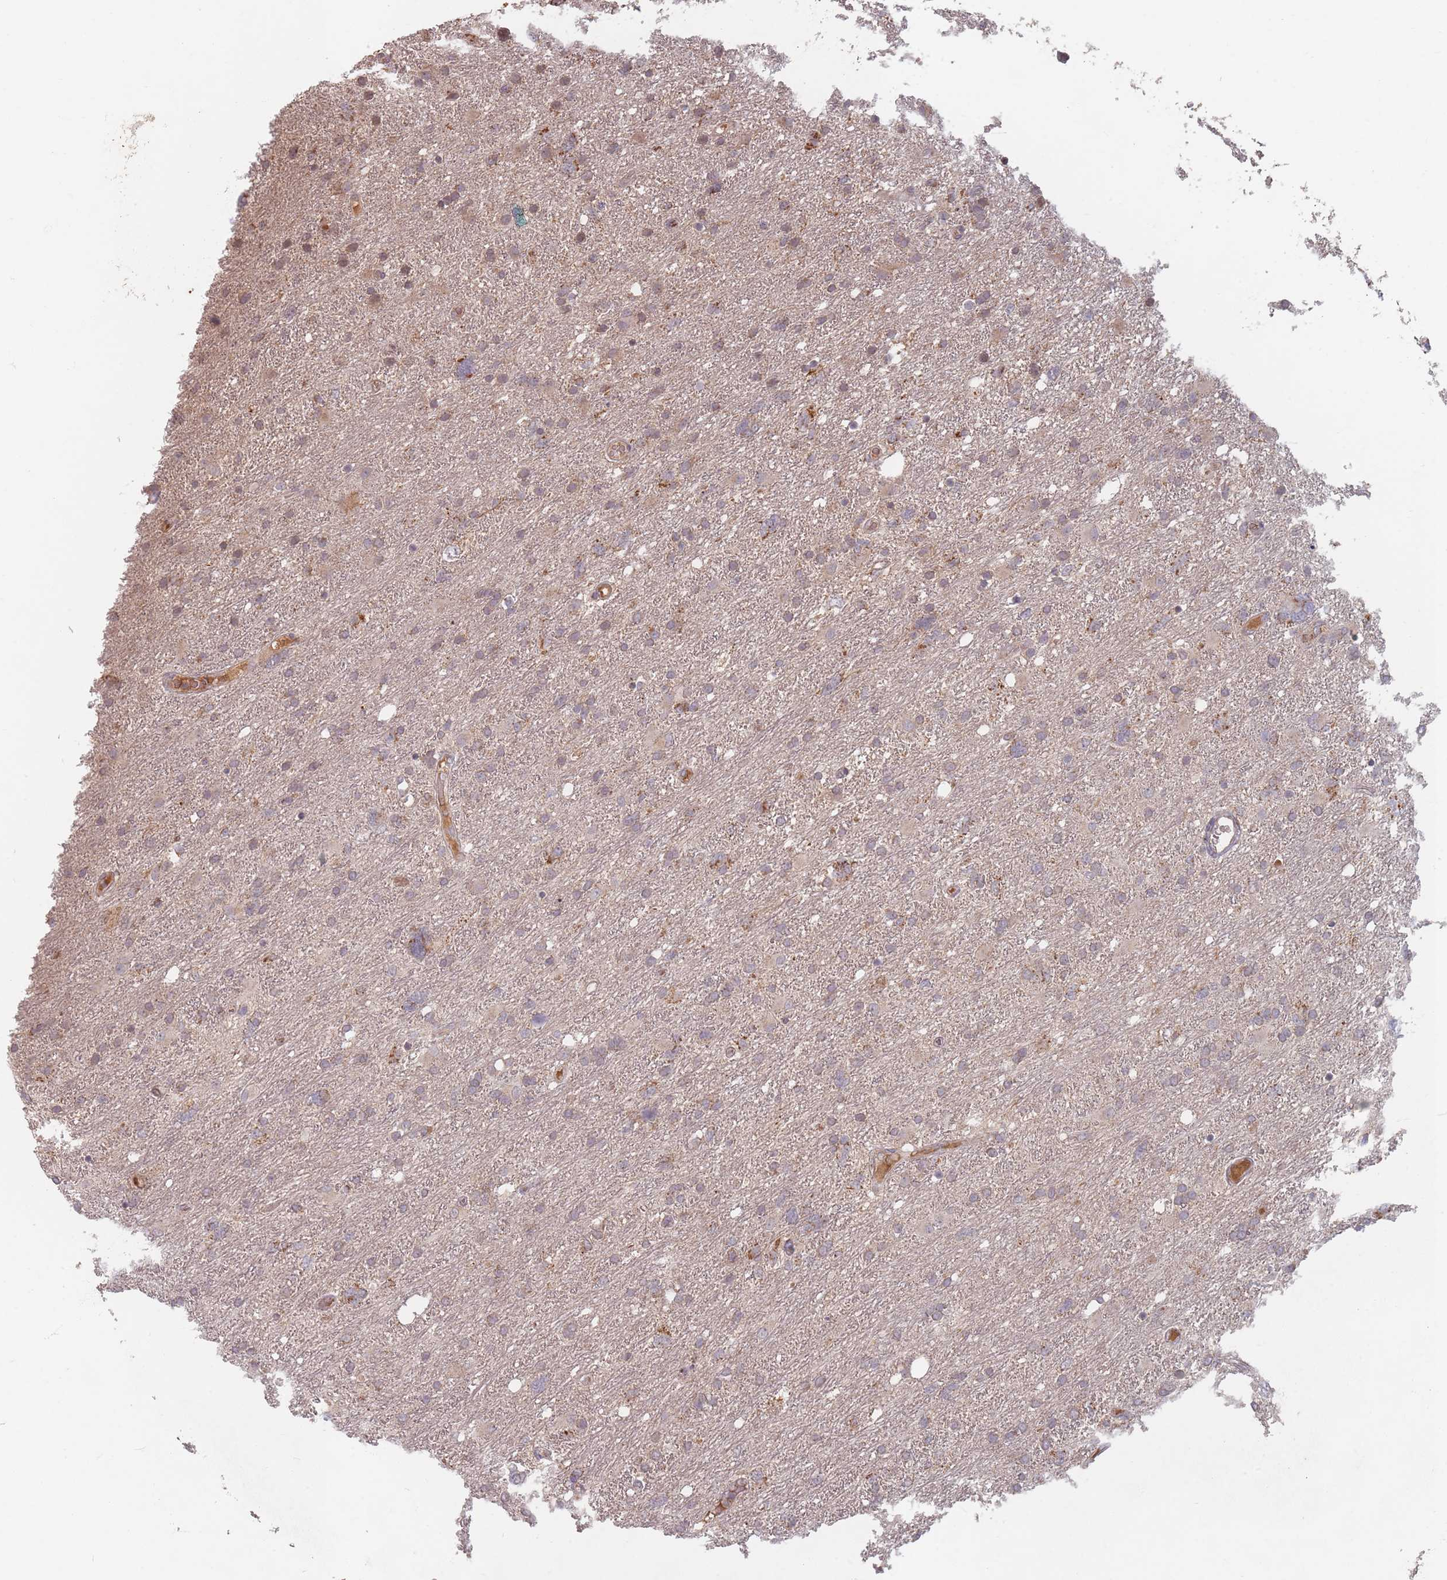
{"staining": {"intensity": "weak", "quantity": "<25%", "location": "cytoplasmic/membranous"}, "tissue": "glioma", "cell_type": "Tumor cells", "image_type": "cancer", "snomed": [{"axis": "morphology", "description": "Glioma, malignant, High grade"}, {"axis": "topography", "description": "Brain"}], "caption": "Tumor cells show no significant positivity in glioma.", "gene": "OR2M4", "patient": {"sex": "male", "age": 61}}